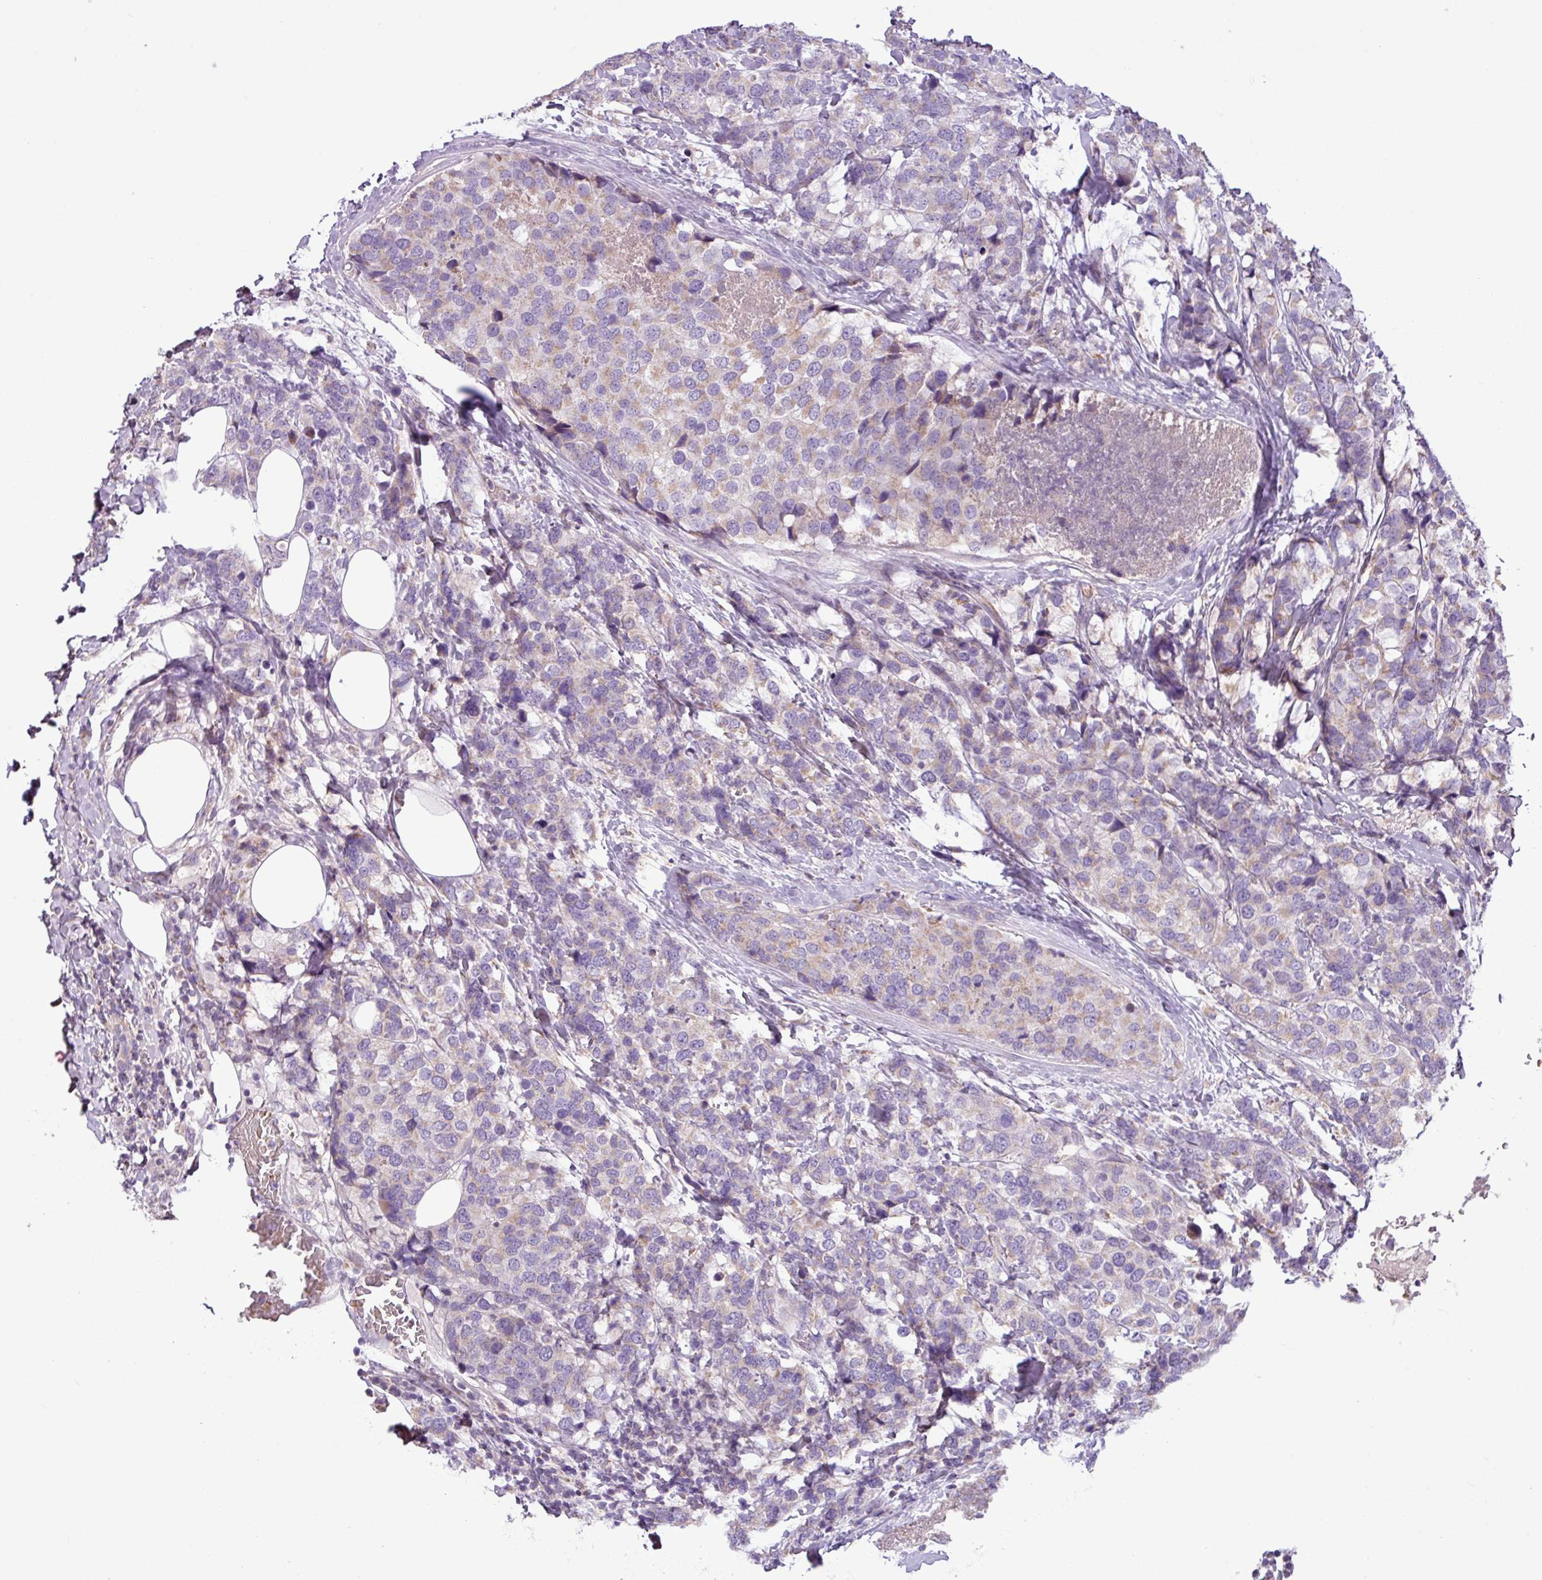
{"staining": {"intensity": "moderate", "quantity": "25%-75%", "location": "cytoplasmic/membranous"}, "tissue": "breast cancer", "cell_type": "Tumor cells", "image_type": "cancer", "snomed": [{"axis": "morphology", "description": "Lobular carcinoma"}, {"axis": "topography", "description": "Breast"}], "caption": "Moderate cytoplasmic/membranous staining is identified in about 25%-75% of tumor cells in breast cancer (lobular carcinoma).", "gene": "FAM183A", "patient": {"sex": "female", "age": 59}}